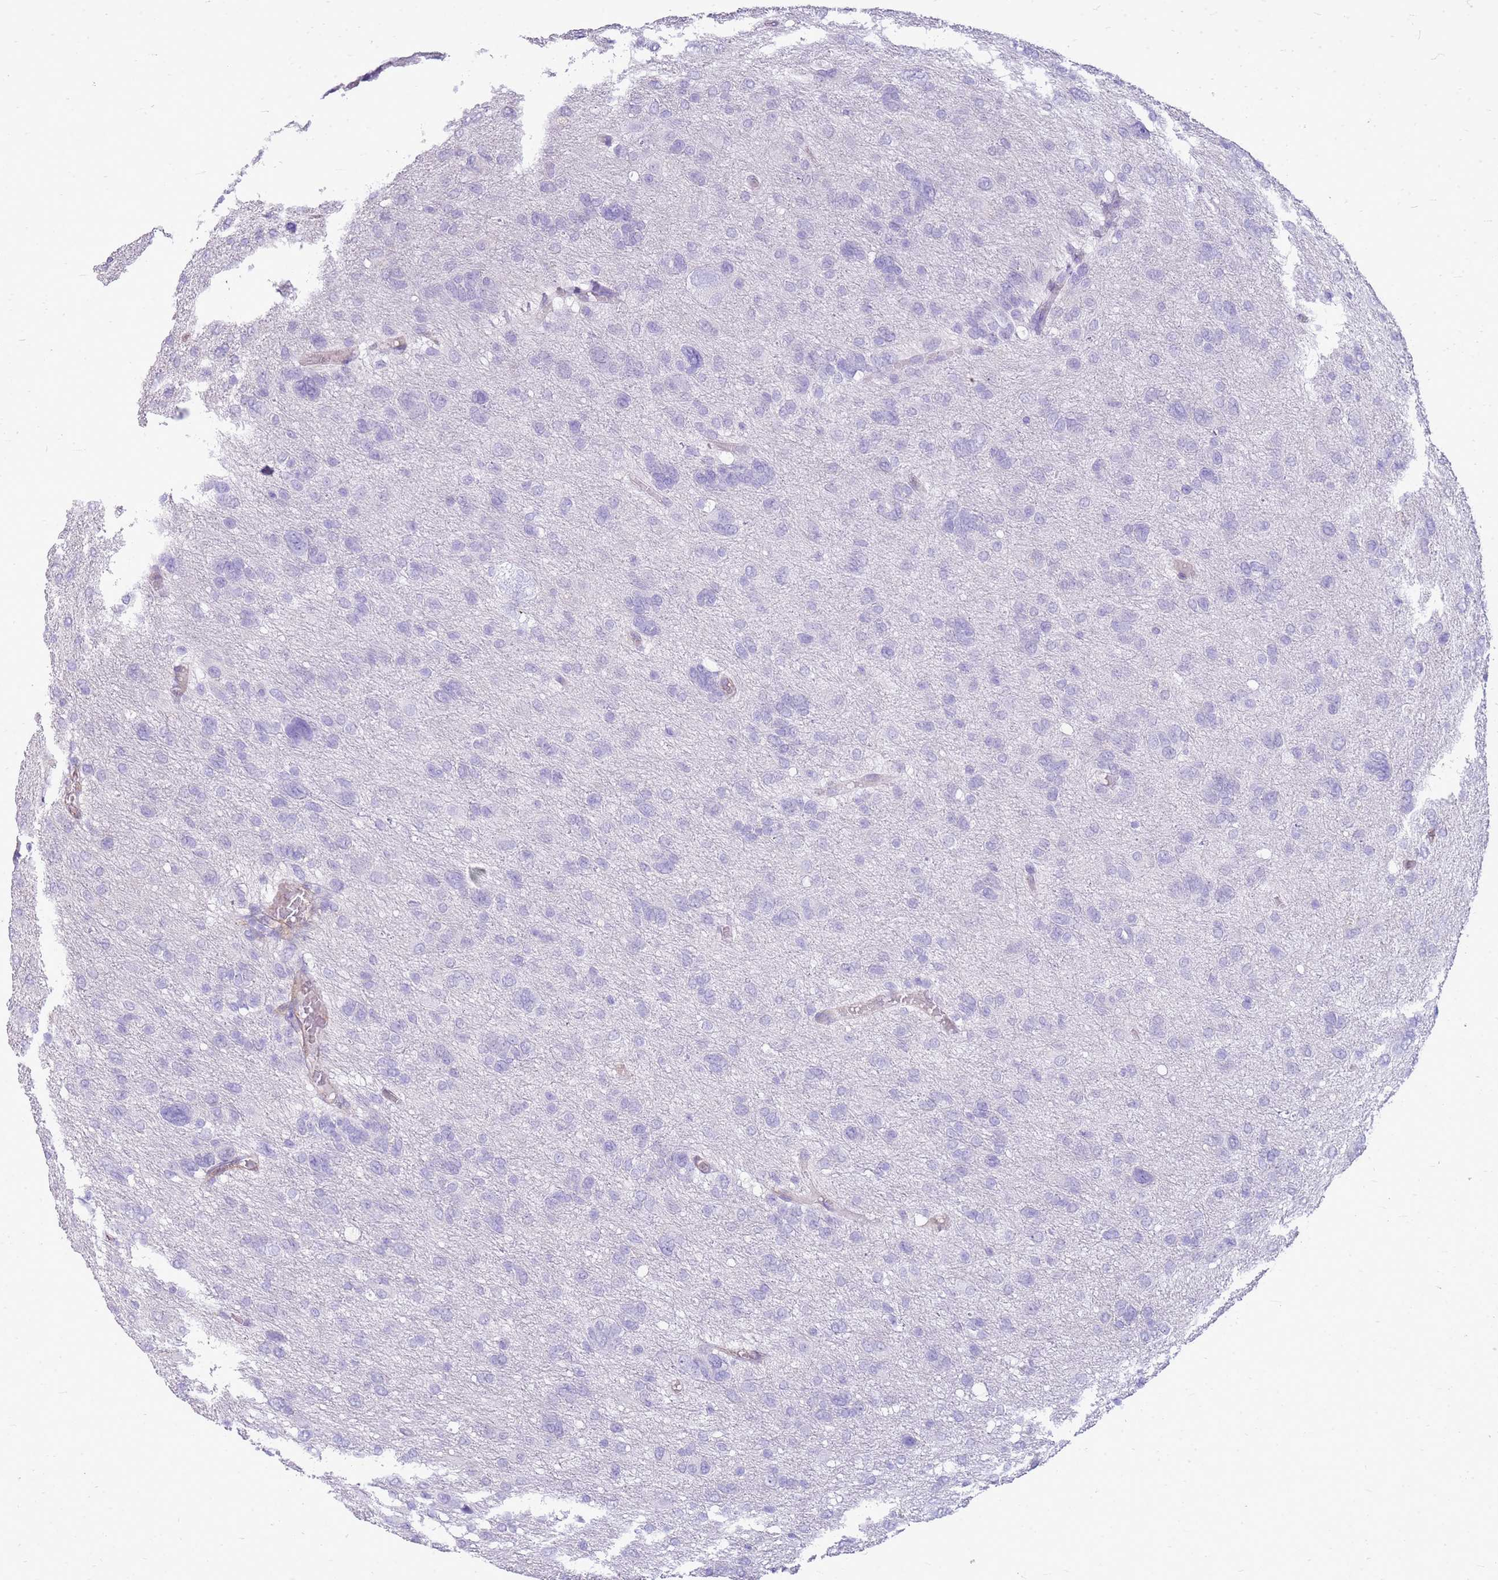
{"staining": {"intensity": "negative", "quantity": "none", "location": "none"}, "tissue": "glioma", "cell_type": "Tumor cells", "image_type": "cancer", "snomed": [{"axis": "morphology", "description": "Glioma, malignant, High grade"}, {"axis": "topography", "description": "Brain"}], "caption": "Immunohistochemical staining of malignant glioma (high-grade) demonstrates no significant expression in tumor cells. (Immunohistochemistry, brightfield microscopy, high magnification).", "gene": "SULT1E1", "patient": {"sex": "female", "age": 59}}